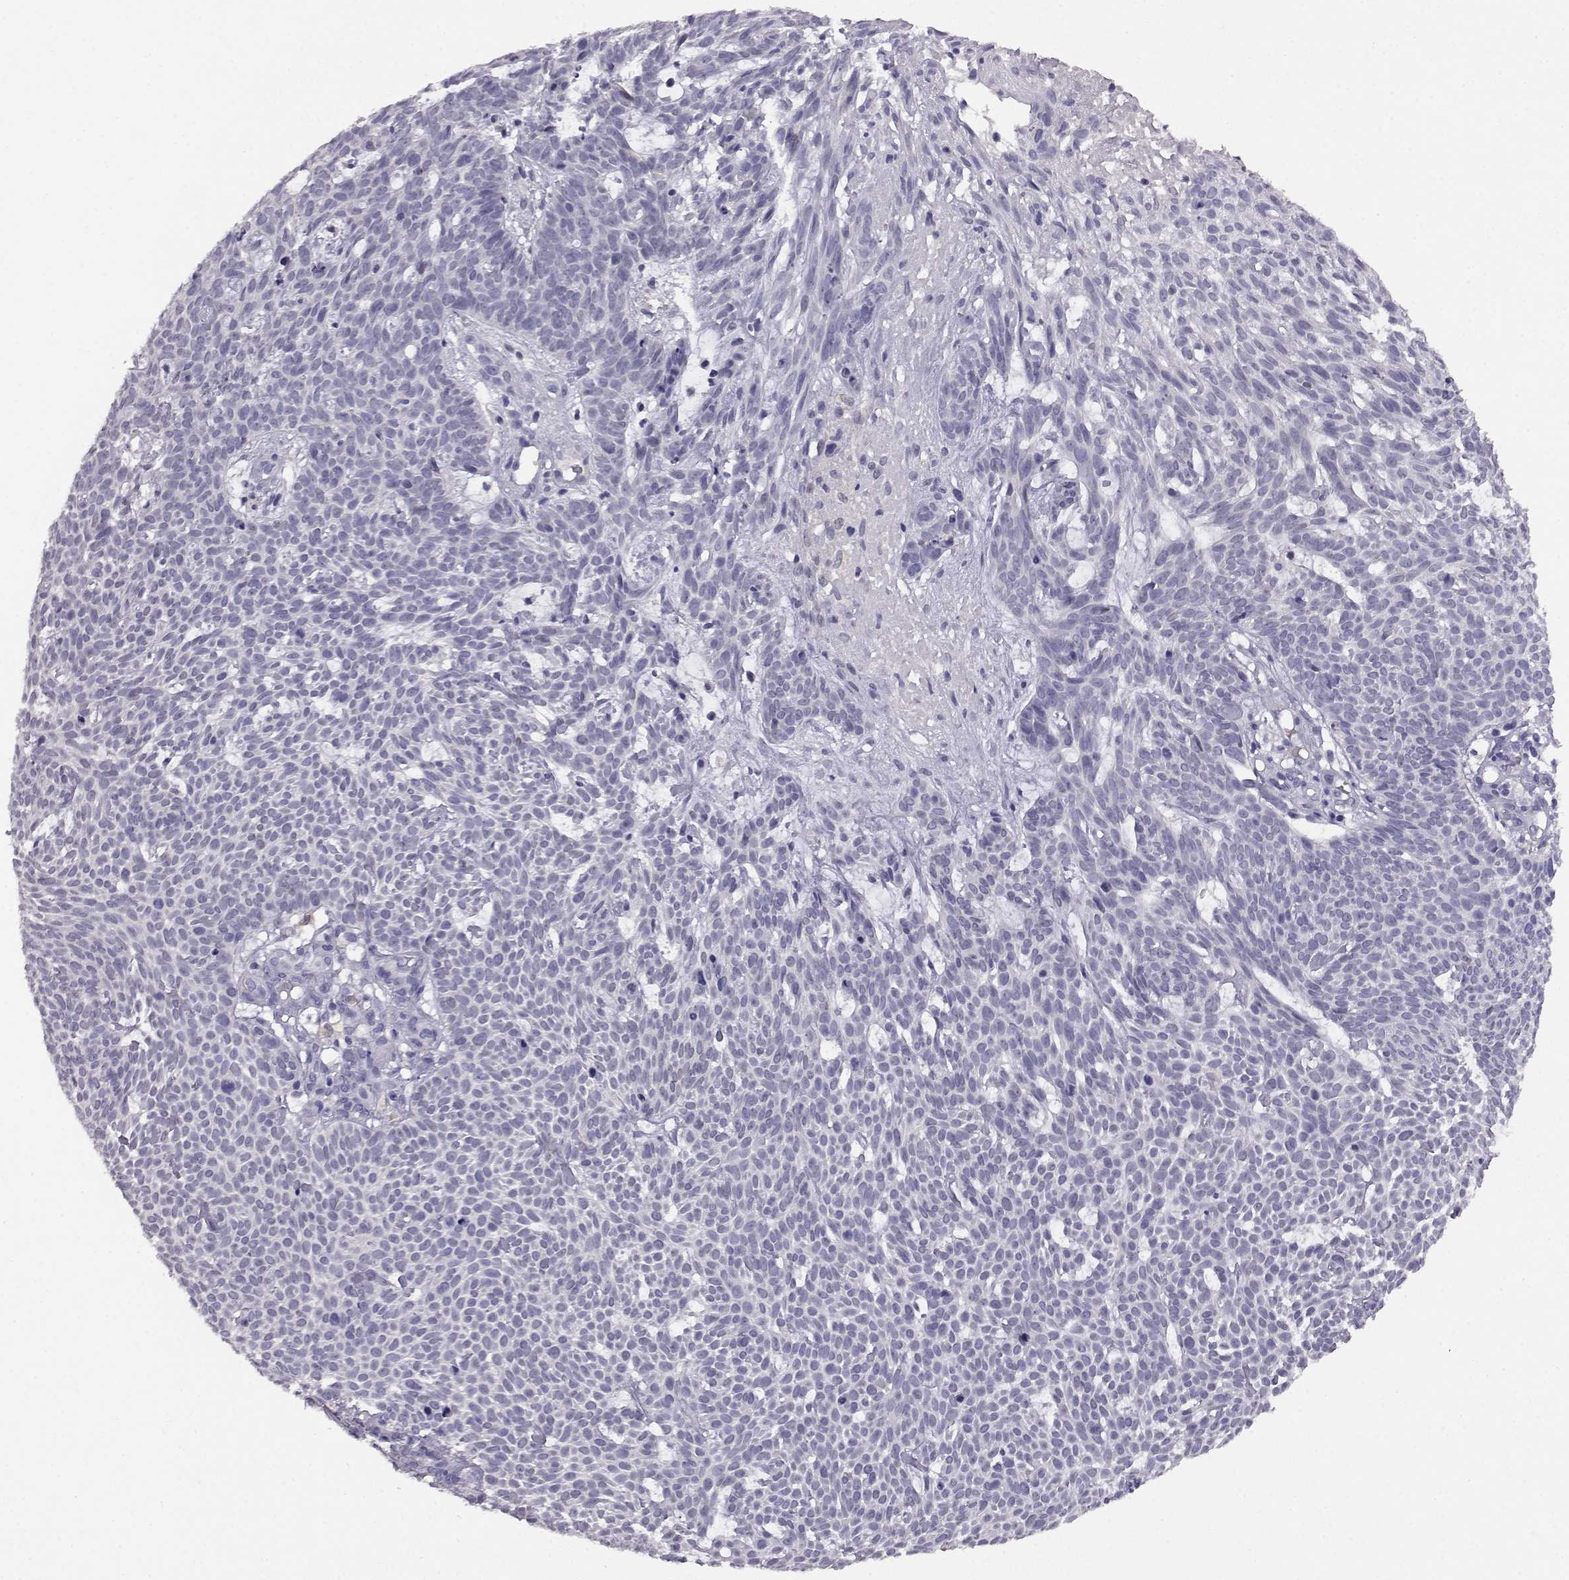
{"staining": {"intensity": "negative", "quantity": "none", "location": "none"}, "tissue": "skin cancer", "cell_type": "Tumor cells", "image_type": "cancer", "snomed": [{"axis": "morphology", "description": "Basal cell carcinoma"}, {"axis": "topography", "description": "Skin"}], "caption": "IHC of human skin cancer demonstrates no staining in tumor cells. (Brightfield microscopy of DAB (3,3'-diaminobenzidine) IHC at high magnification).", "gene": "AKR1B1", "patient": {"sex": "male", "age": 59}}